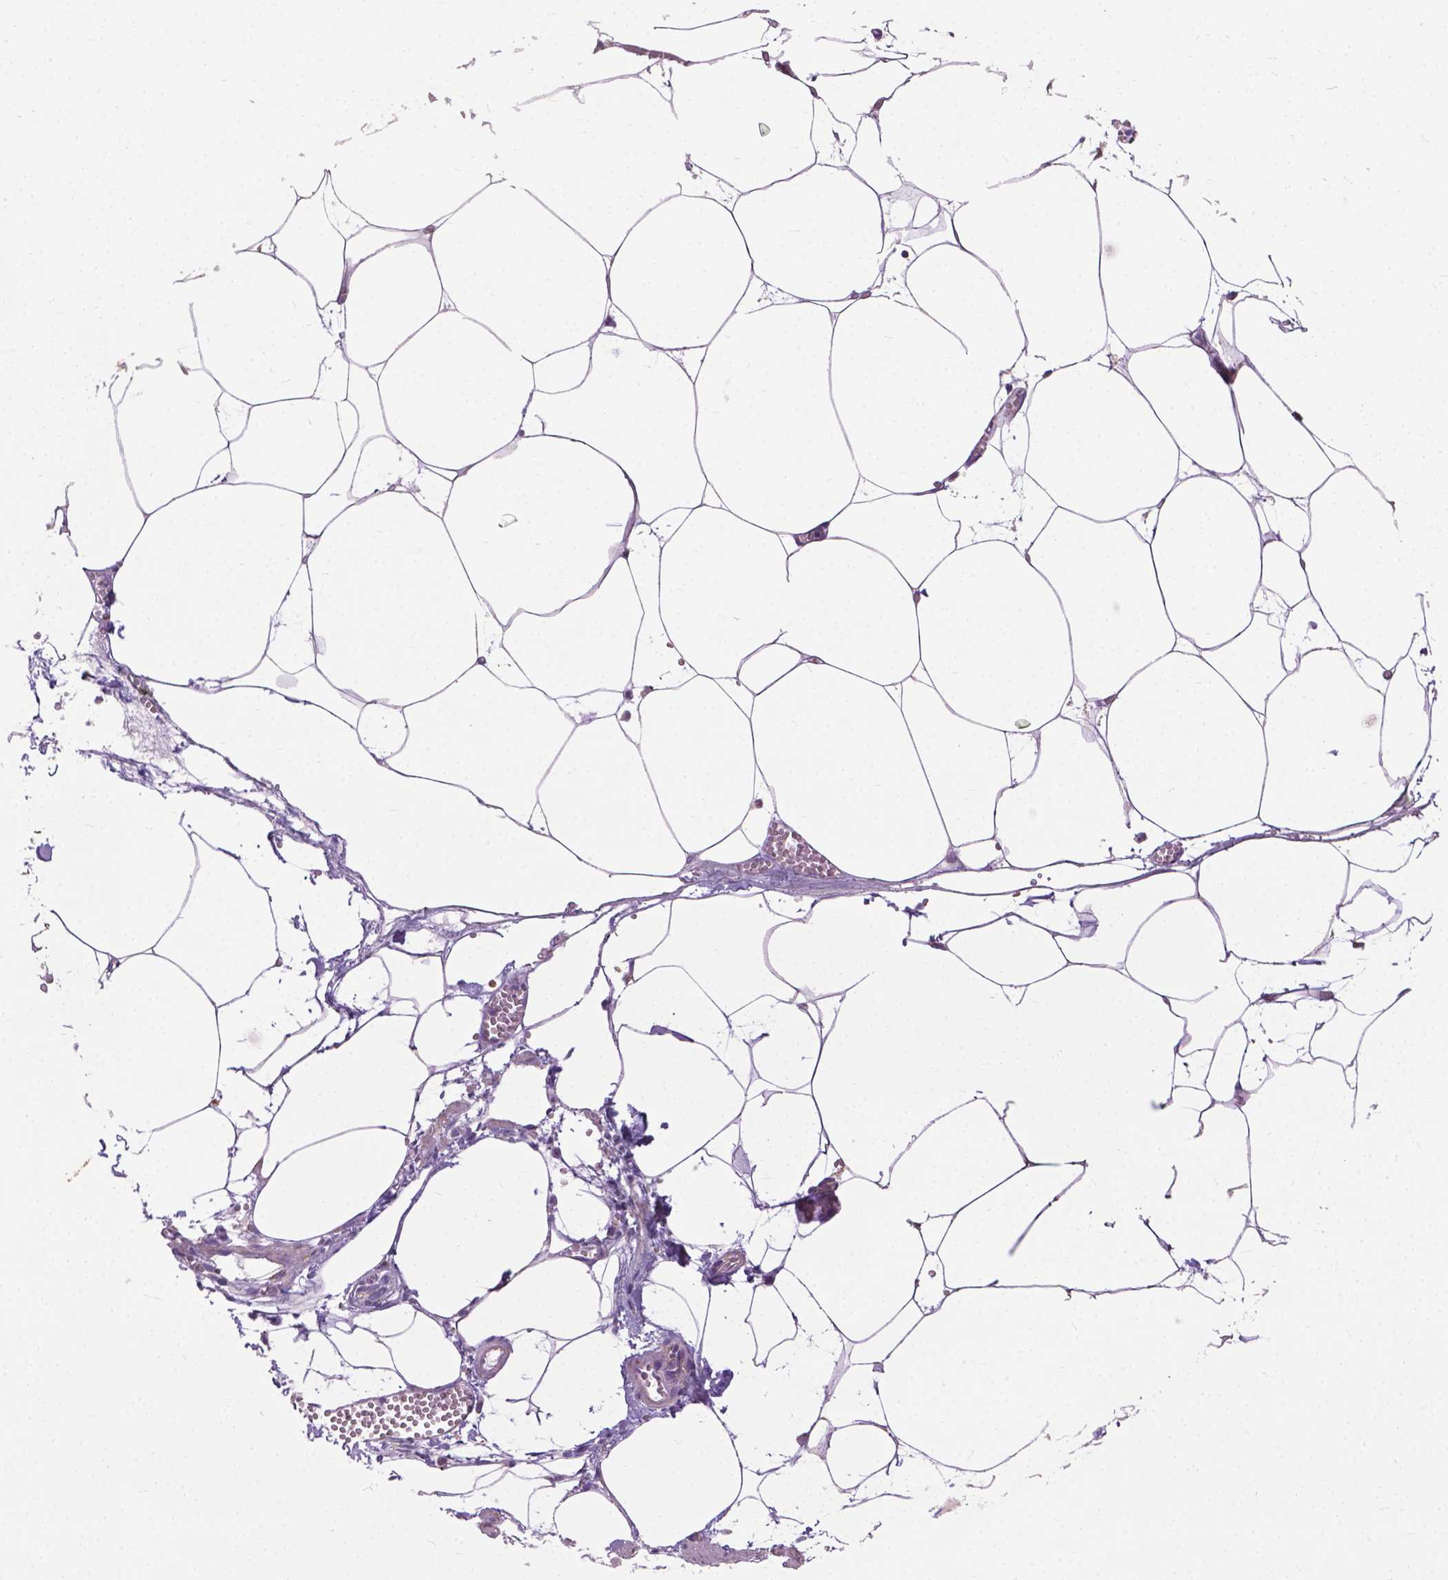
{"staining": {"intensity": "negative", "quantity": "none", "location": "none"}, "tissue": "adipose tissue", "cell_type": "Adipocytes", "image_type": "normal", "snomed": [{"axis": "morphology", "description": "Normal tissue, NOS"}, {"axis": "topography", "description": "Adipose tissue"}, {"axis": "topography", "description": "Pancreas"}, {"axis": "topography", "description": "Peripheral nerve tissue"}], "caption": "This is an immunohistochemistry photomicrograph of benign adipose tissue. There is no staining in adipocytes.", "gene": "VDAC1", "patient": {"sex": "female", "age": 58}}